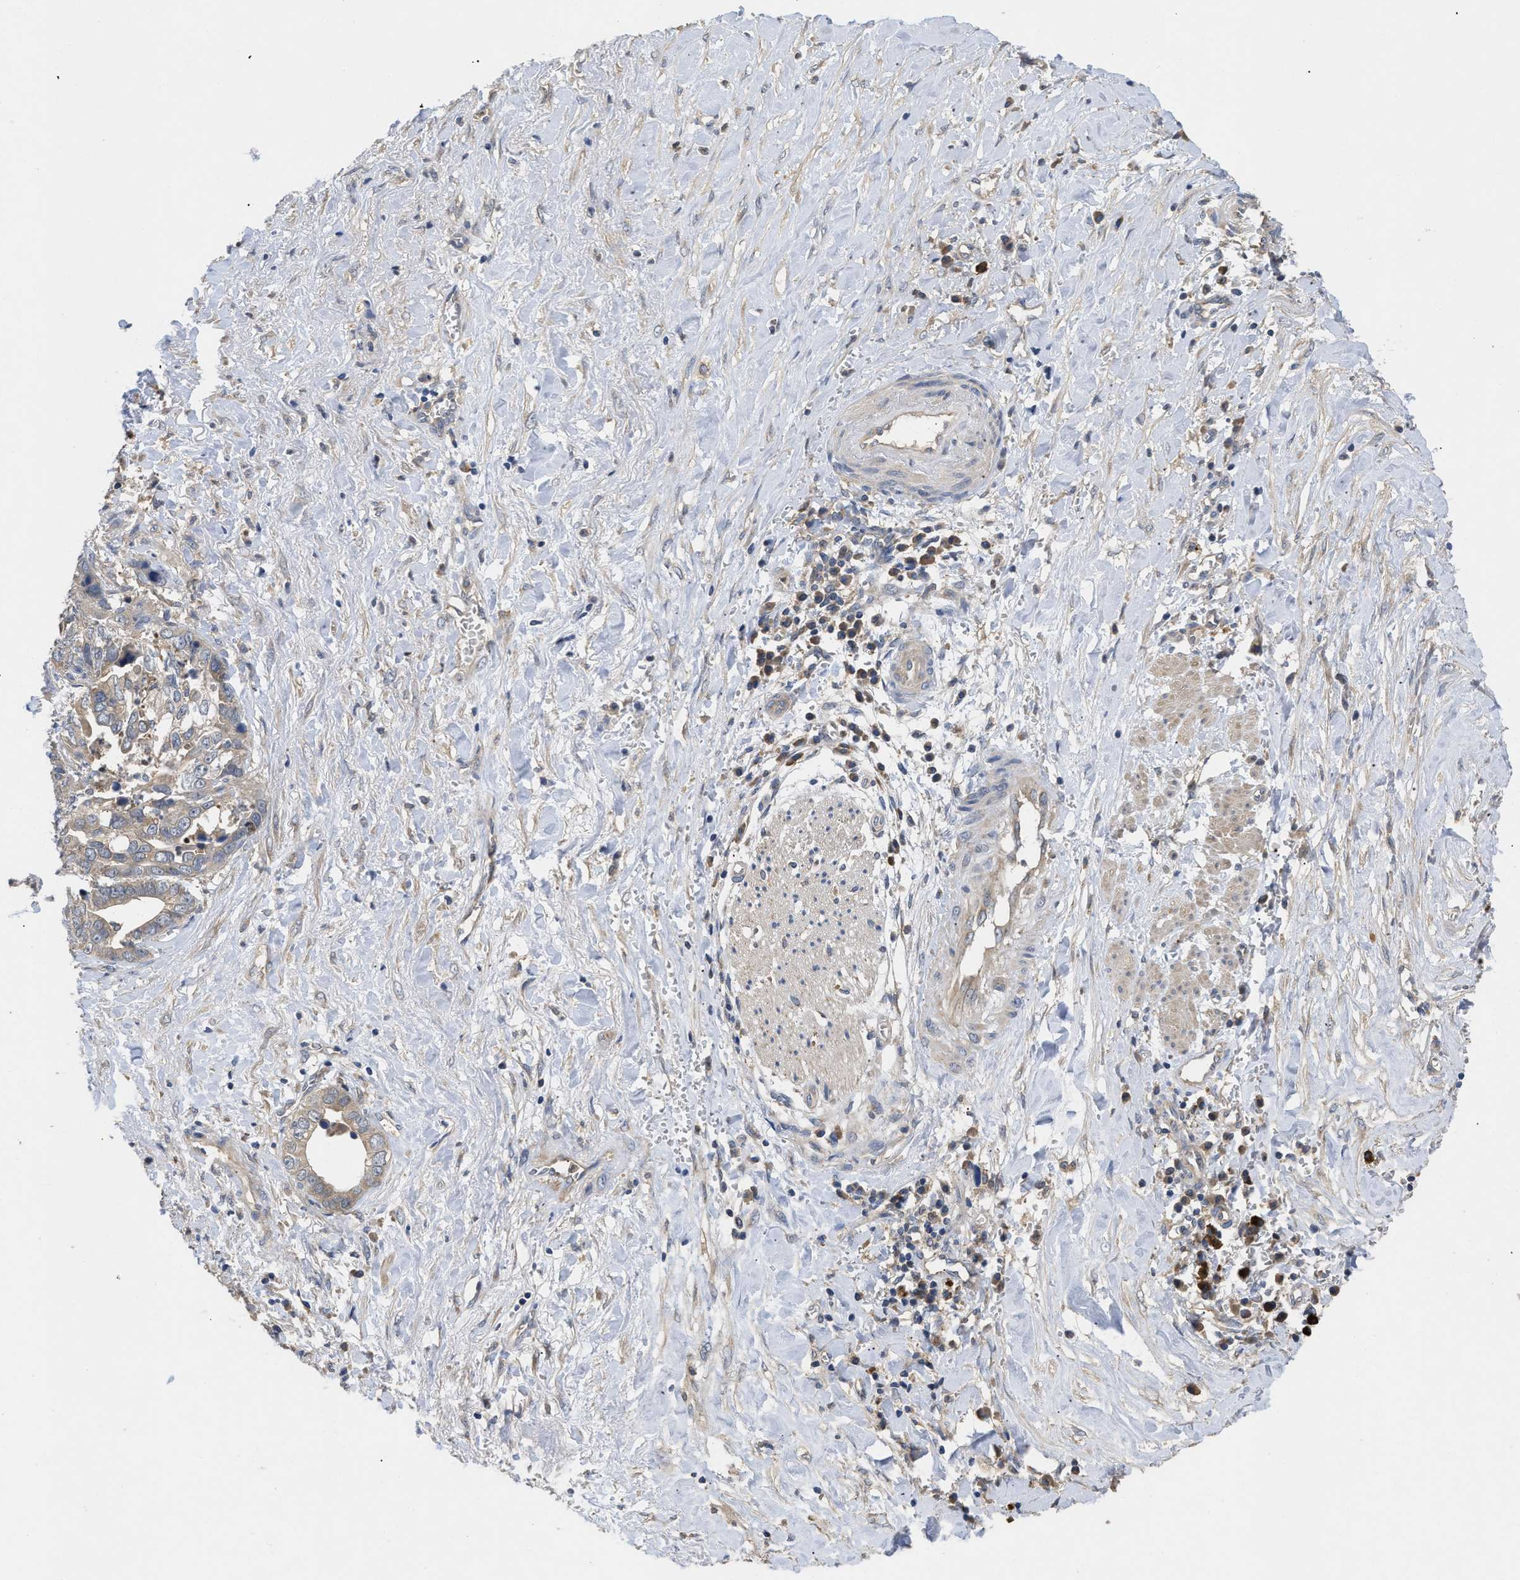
{"staining": {"intensity": "weak", "quantity": "<25%", "location": "cytoplasmic/membranous"}, "tissue": "liver cancer", "cell_type": "Tumor cells", "image_type": "cancer", "snomed": [{"axis": "morphology", "description": "Cholangiocarcinoma"}, {"axis": "topography", "description": "Liver"}], "caption": "Liver cancer (cholangiocarcinoma) was stained to show a protein in brown. There is no significant staining in tumor cells.", "gene": "RNF216", "patient": {"sex": "female", "age": 79}}